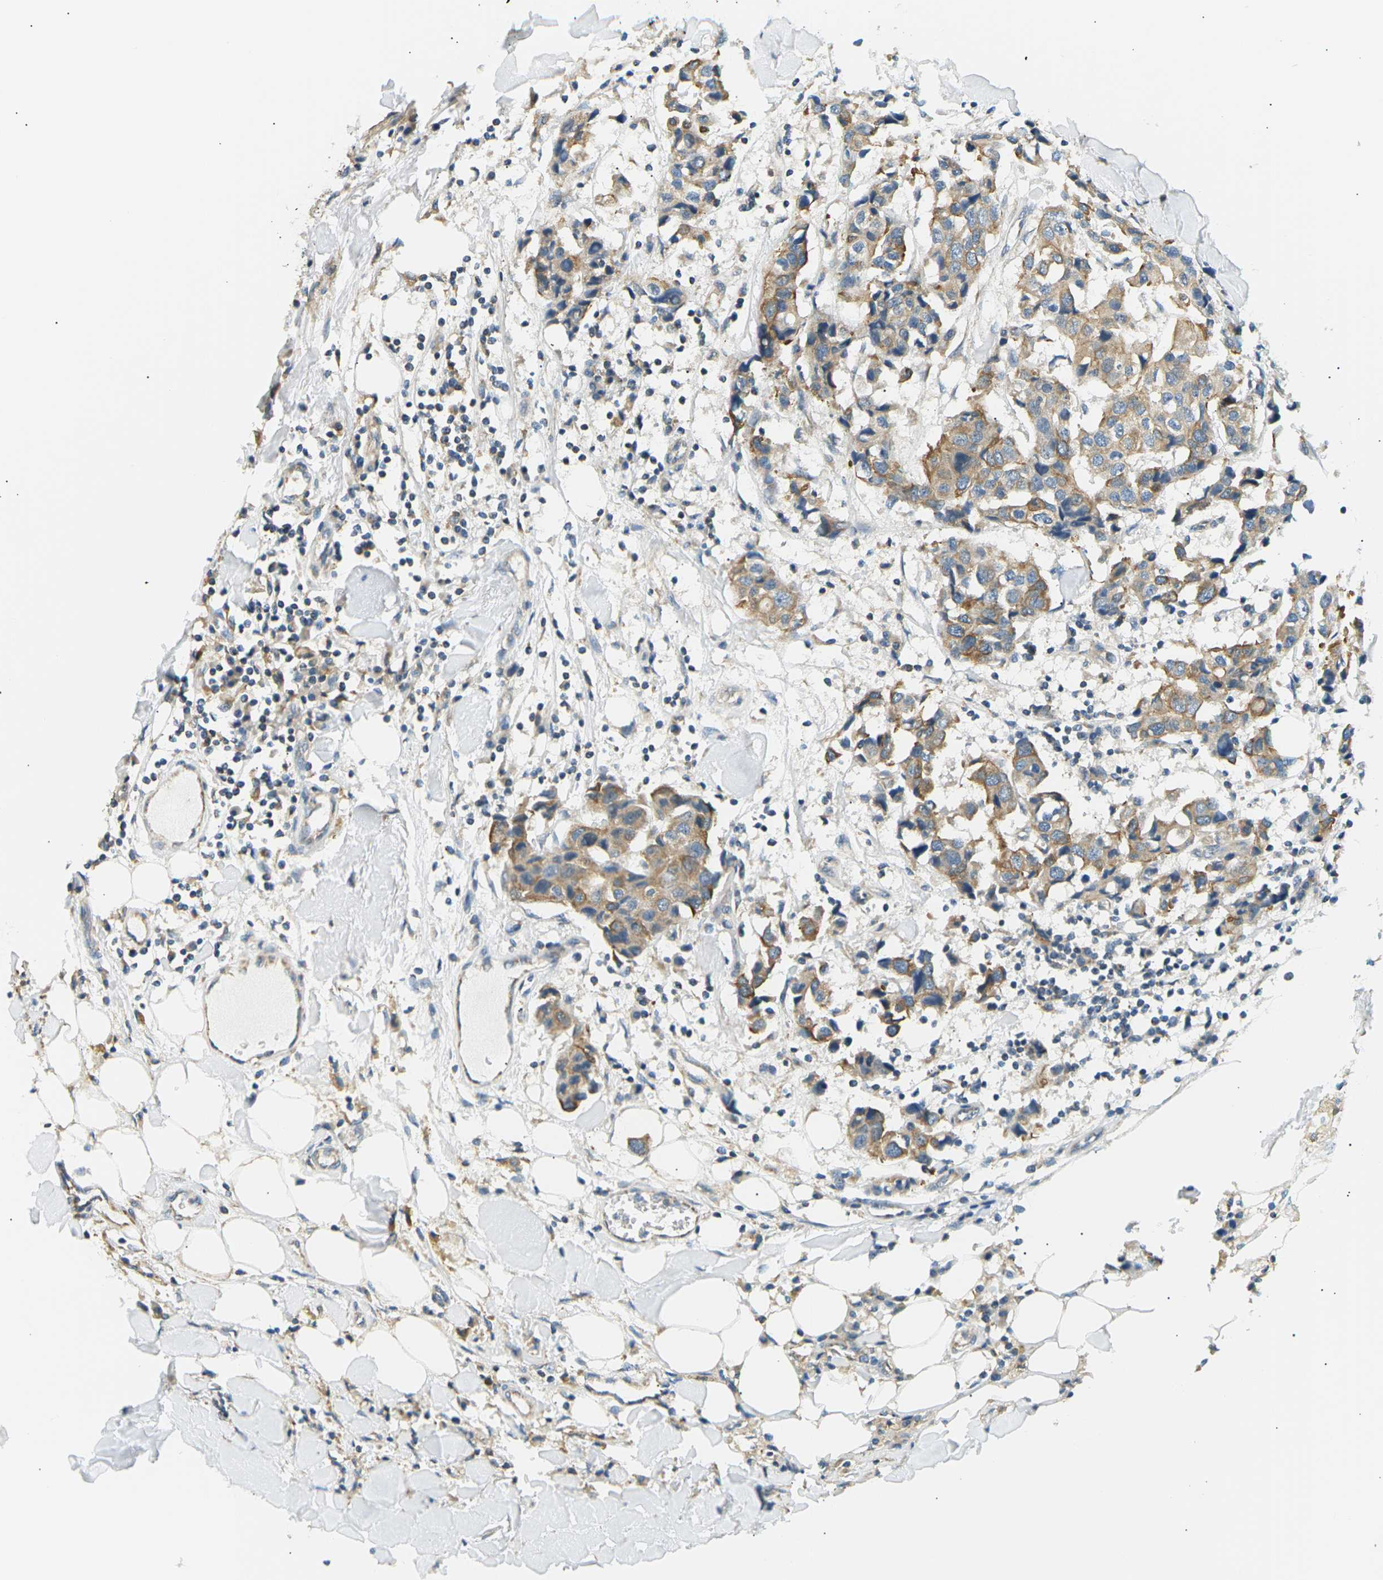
{"staining": {"intensity": "moderate", "quantity": ">75%", "location": "cytoplasmic/membranous"}, "tissue": "breast cancer", "cell_type": "Tumor cells", "image_type": "cancer", "snomed": [{"axis": "morphology", "description": "Duct carcinoma"}, {"axis": "topography", "description": "Breast"}], "caption": "Infiltrating ductal carcinoma (breast) stained with a brown dye demonstrates moderate cytoplasmic/membranous positive expression in about >75% of tumor cells.", "gene": "TBC1D8", "patient": {"sex": "female", "age": 80}}